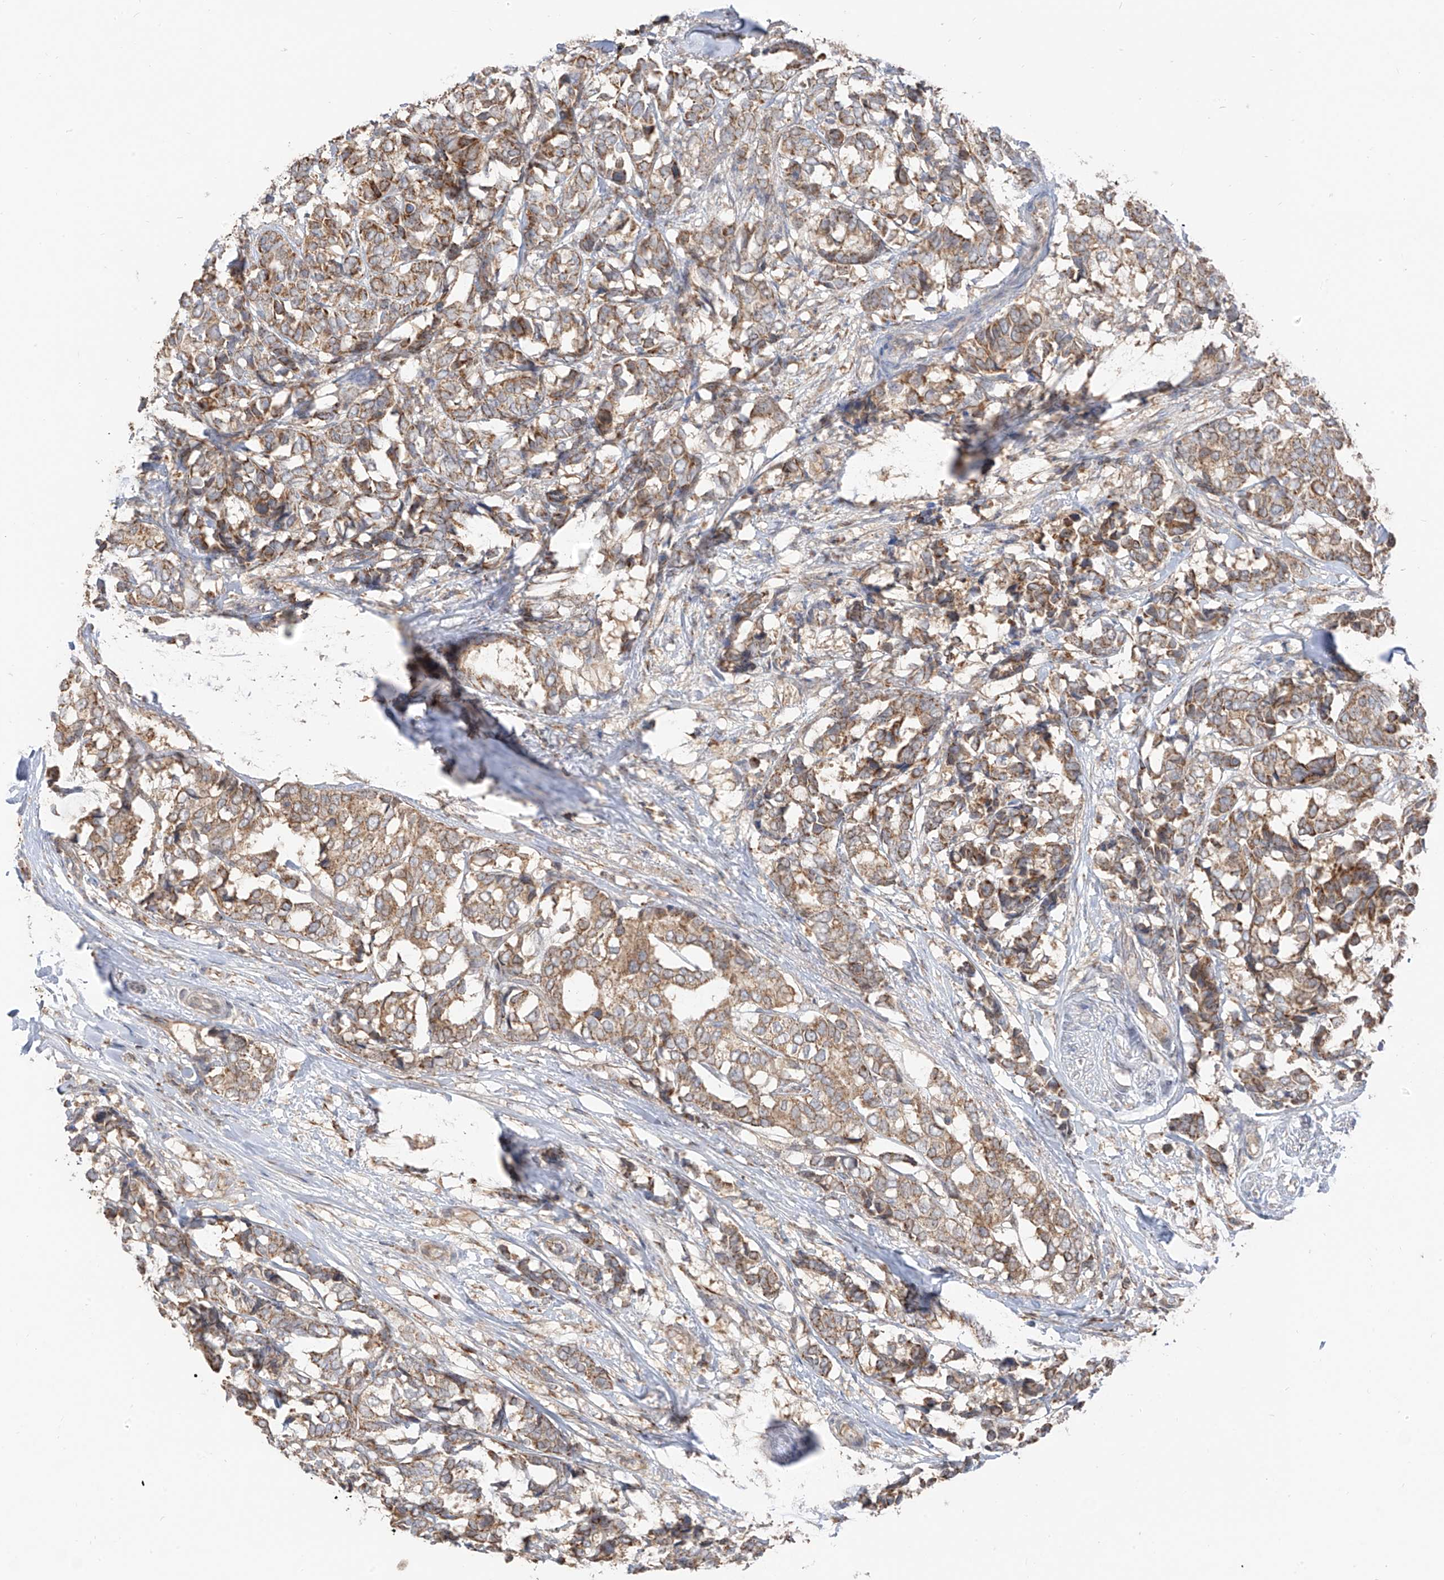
{"staining": {"intensity": "weak", "quantity": ">75%", "location": "cytoplasmic/membranous"}, "tissue": "breast cancer", "cell_type": "Tumor cells", "image_type": "cancer", "snomed": [{"axis": "morphology", "description": "Duct carcinoma"}, {"axis": "topography", "description": "Breast"}], "caption": "A photomicrograph showing weak cytoplasmic/membranous positivity in approximately >75% of tumor cells in breast cancer, as visualized by brown immunohistochemical staining.", "gene": "ETHE1", "patient": {"sex": "female", "age": 87}}